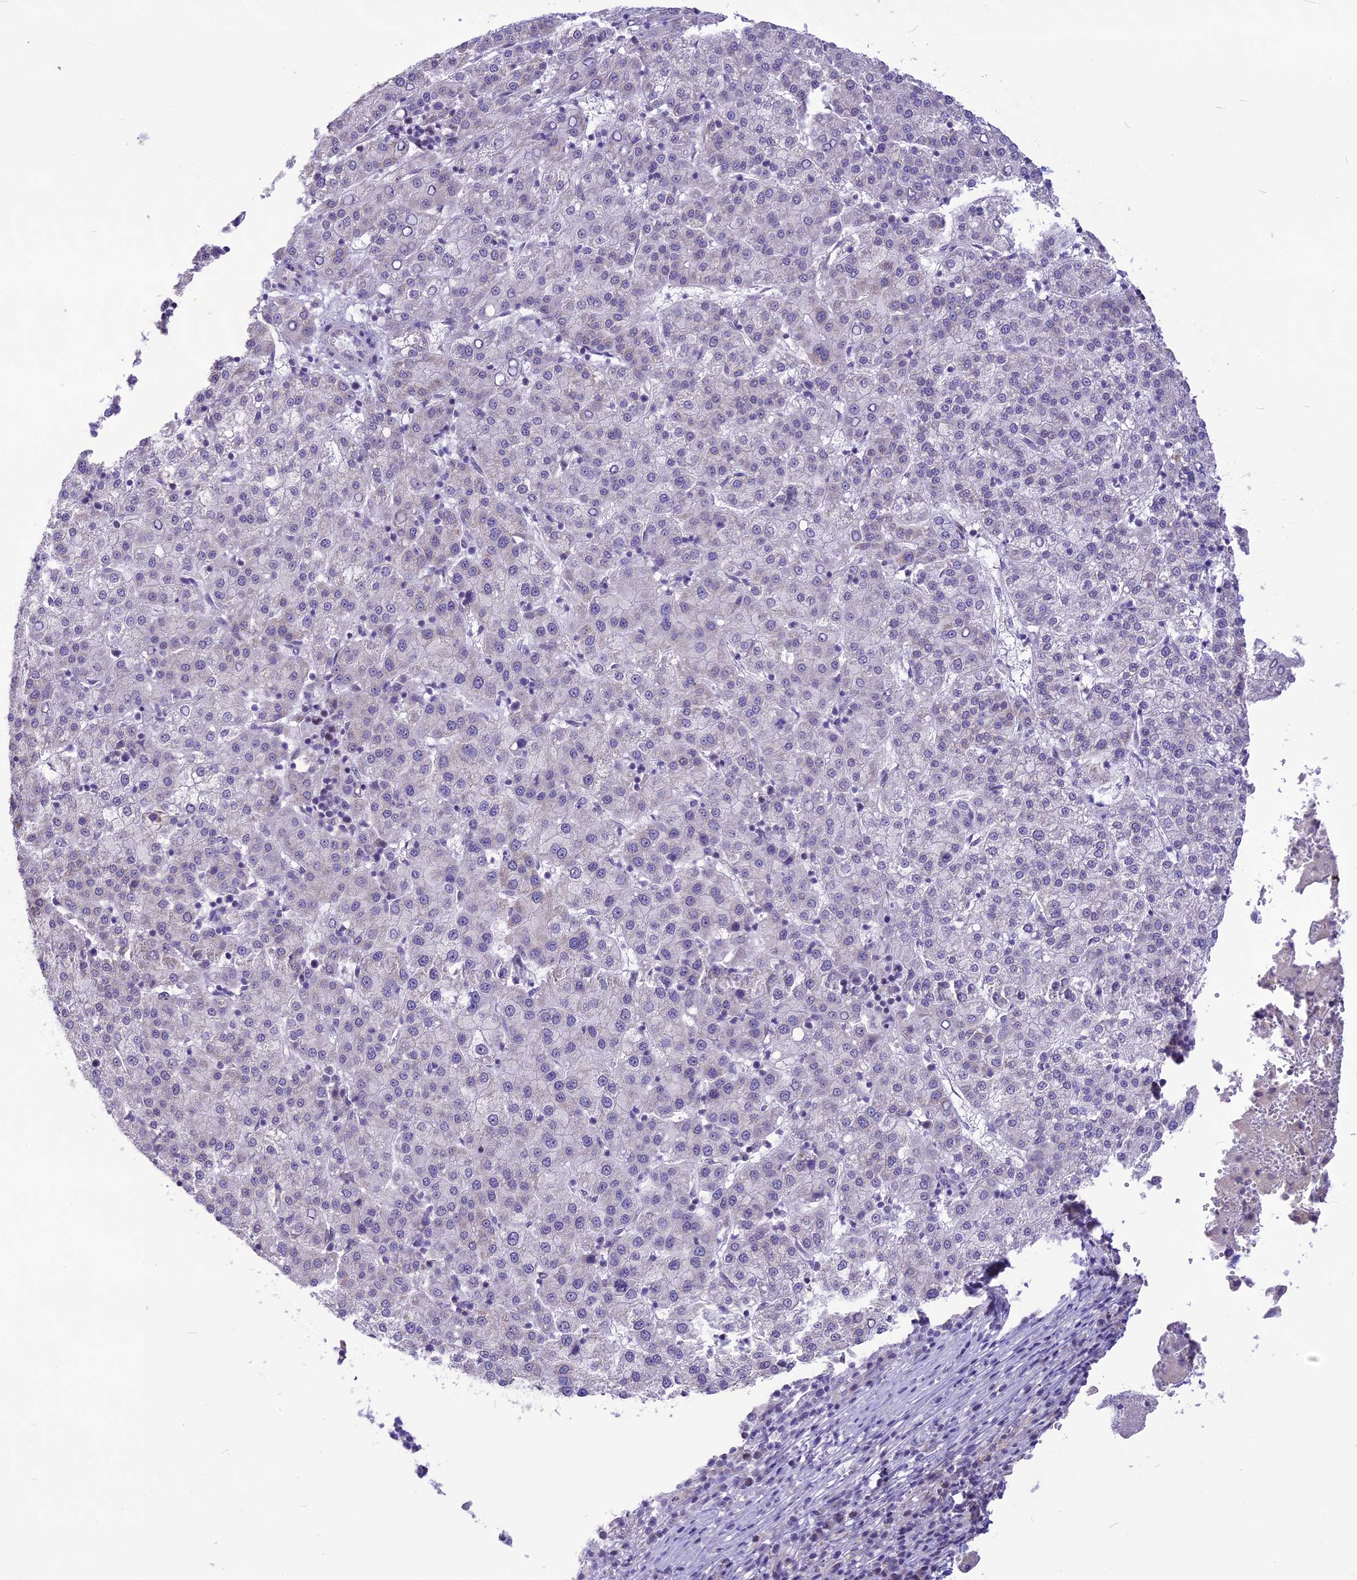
{"staining": {"intensity": "negative", "quantity": "none", "location": "none"}, "tissue": "liver cancer", "cell_type": "Tumor cells", "image_type": "cancer", "snomed": [{"axis": "morphology", "description": "Carcinoma, Hepatocellular, NOS"}, {"axis": "topography", "description": "Liver"}], "caption": "Immunohistochemical staining of liver hepatocellular carcinoma demonstrates no significant expression in tumor cells.", "gene": "CMSS1", "patient": {"sex": "female", "age": 58}}